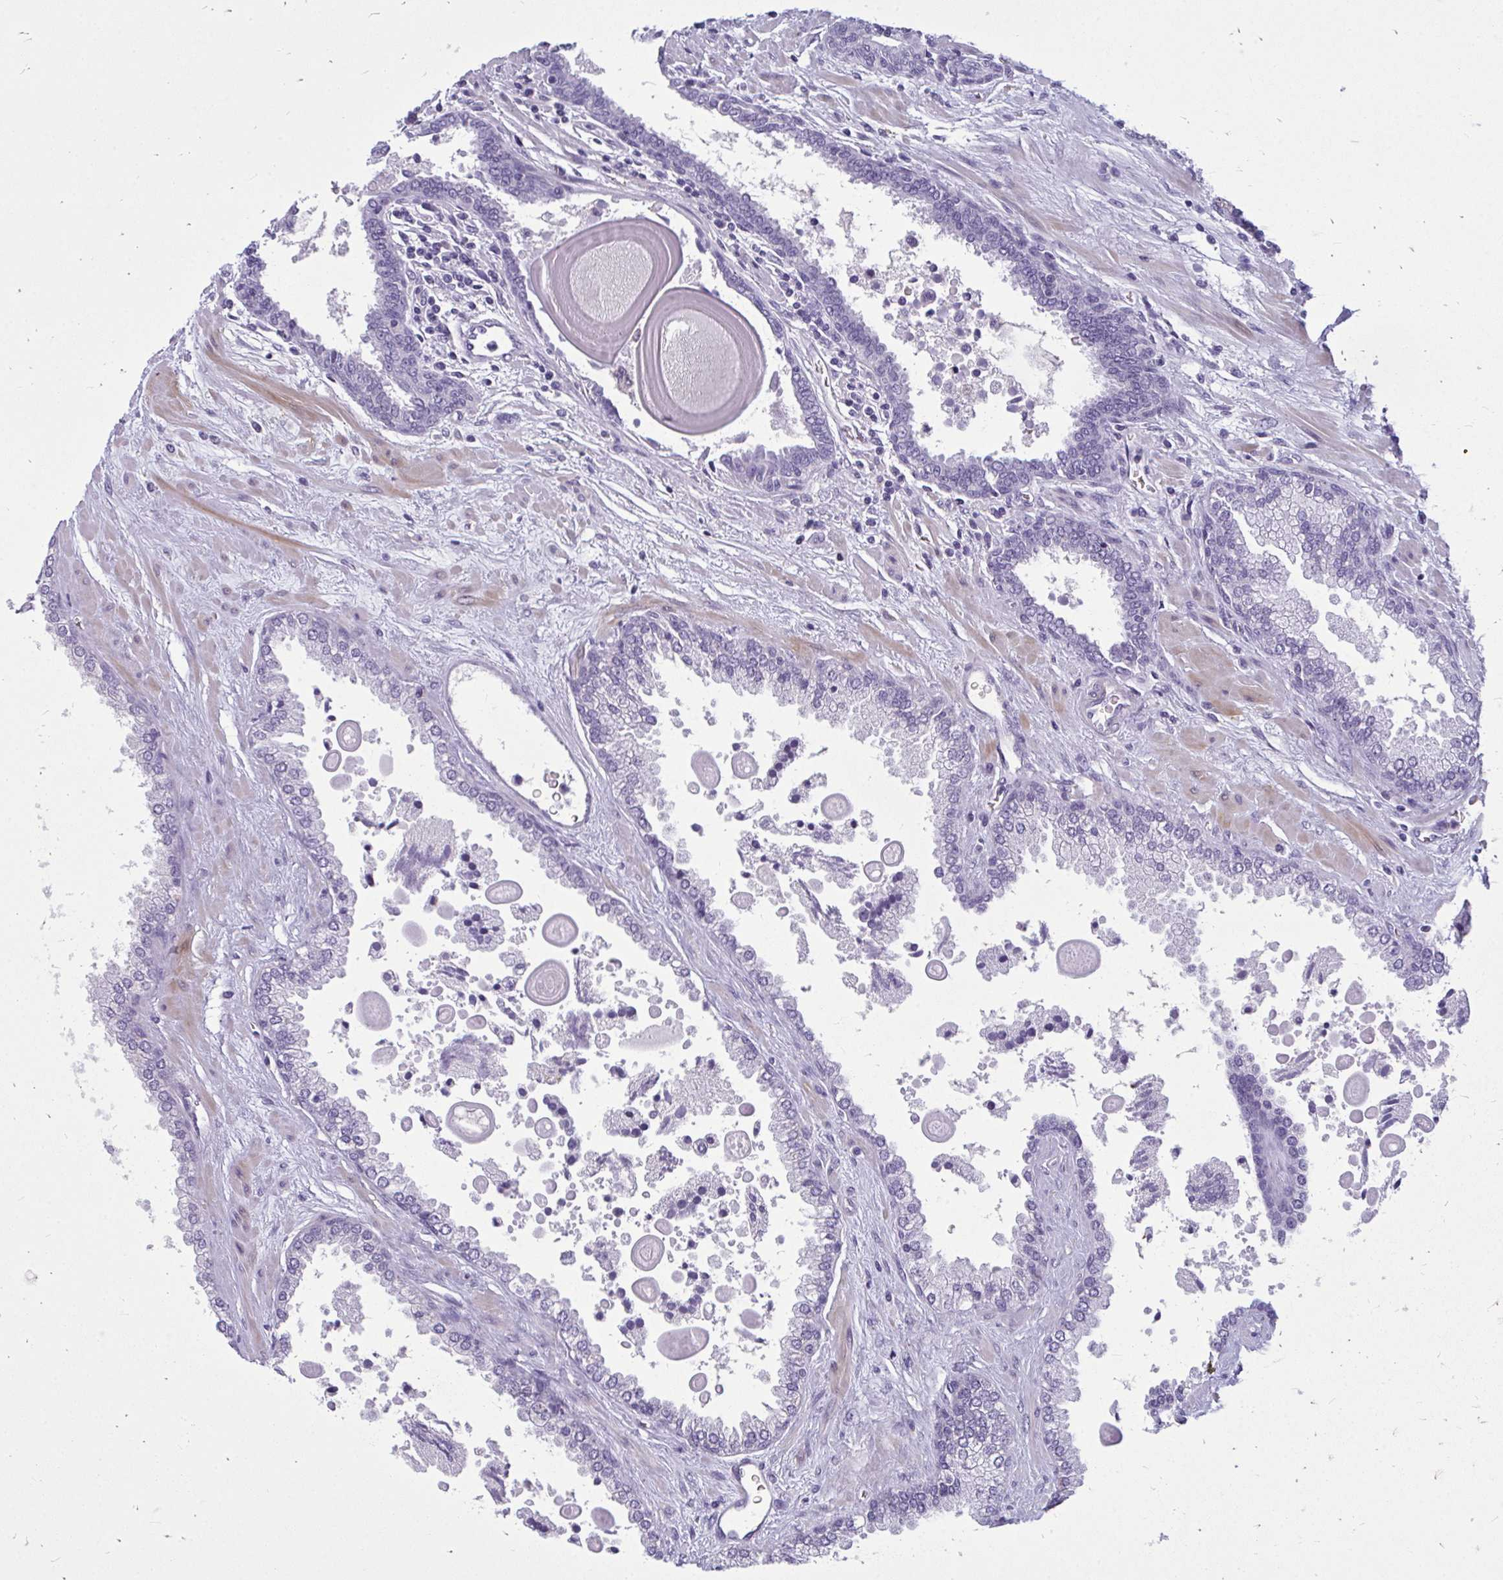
{"staining": {"intensity": "negative", "quantity": "none", "location": "none"}, "tissue": "prostate cancer", "cell_type": "Tumor cells", "image_type": "cancer", "snomed": [{"axis": "morphology", "description": "Adenocarcinoma, Low grade"}, {"axis": "topography", "description": "Prostate"}], "caption": "Tumor cells are negative for brown protein staining in prostate low-grade adenocarcinoma.", "gene": "FABP3", "patient": {"sex": "male", "age": 67}}